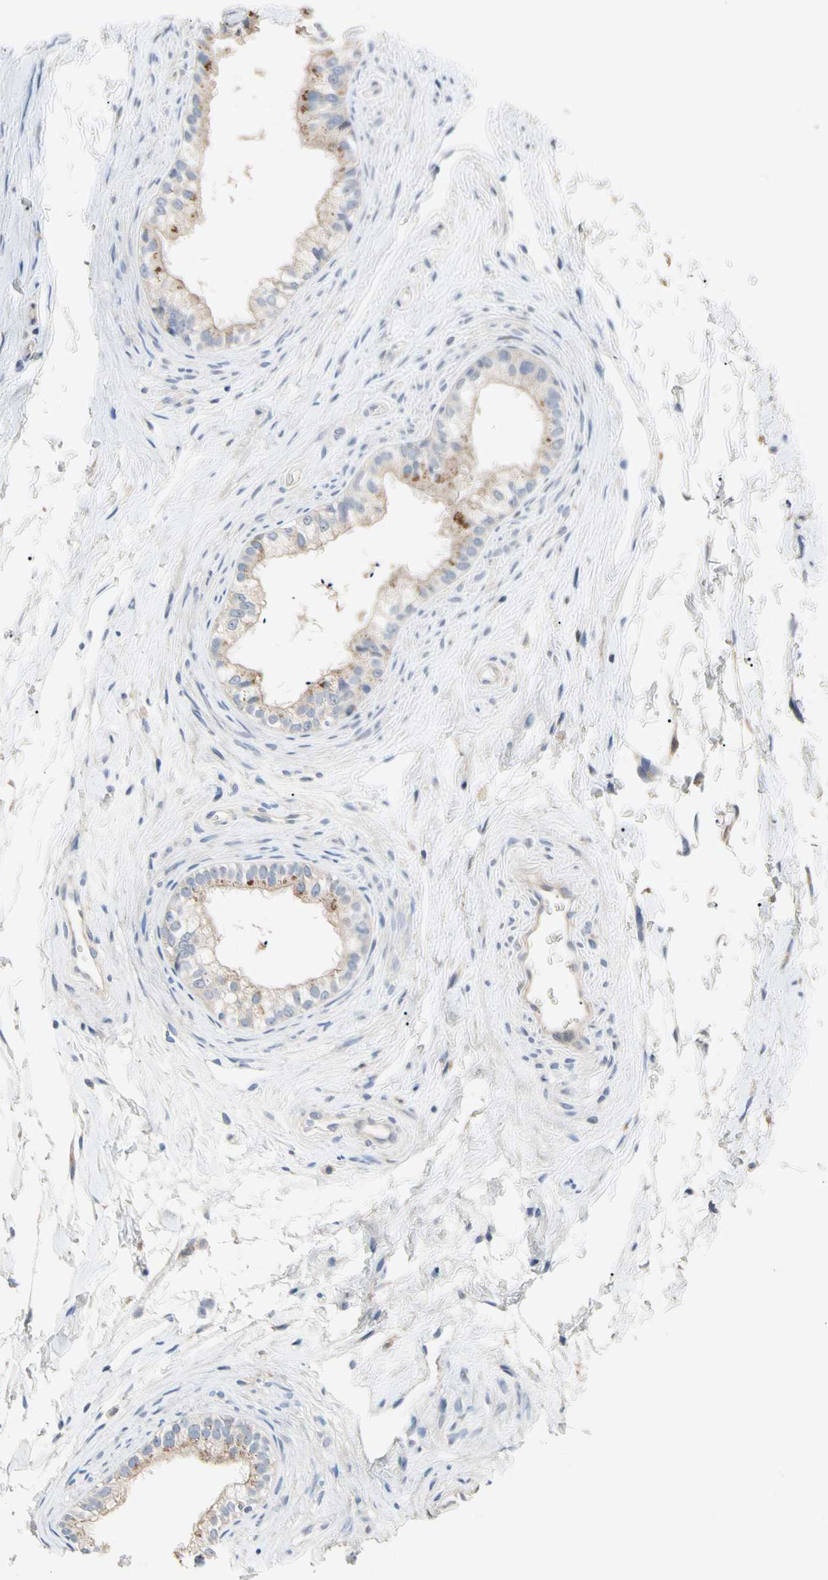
{"staining": {"intensity": "moderate", "quantity": "25%-75%", "location": "cytoplasmic/membranous"}, "tissue": "epididymis", "cell_type": "Glandular cells", "image_type": "normal", "snomed": [{"axis": "morphology", "description": "Normal tissue, NOS"}, {"axis": "topography", "description": "Epididymis"}], "caption": "A photomicrograph of human epididymis stained for a protein exhibits moderate cytoplasmic/membranous brown staining in glandular cells. The protein of interest is shown in brown color, while the nuclei are stained blue.", "gene": "GAS6", "patient": {"sex": "male", "age": 56}}